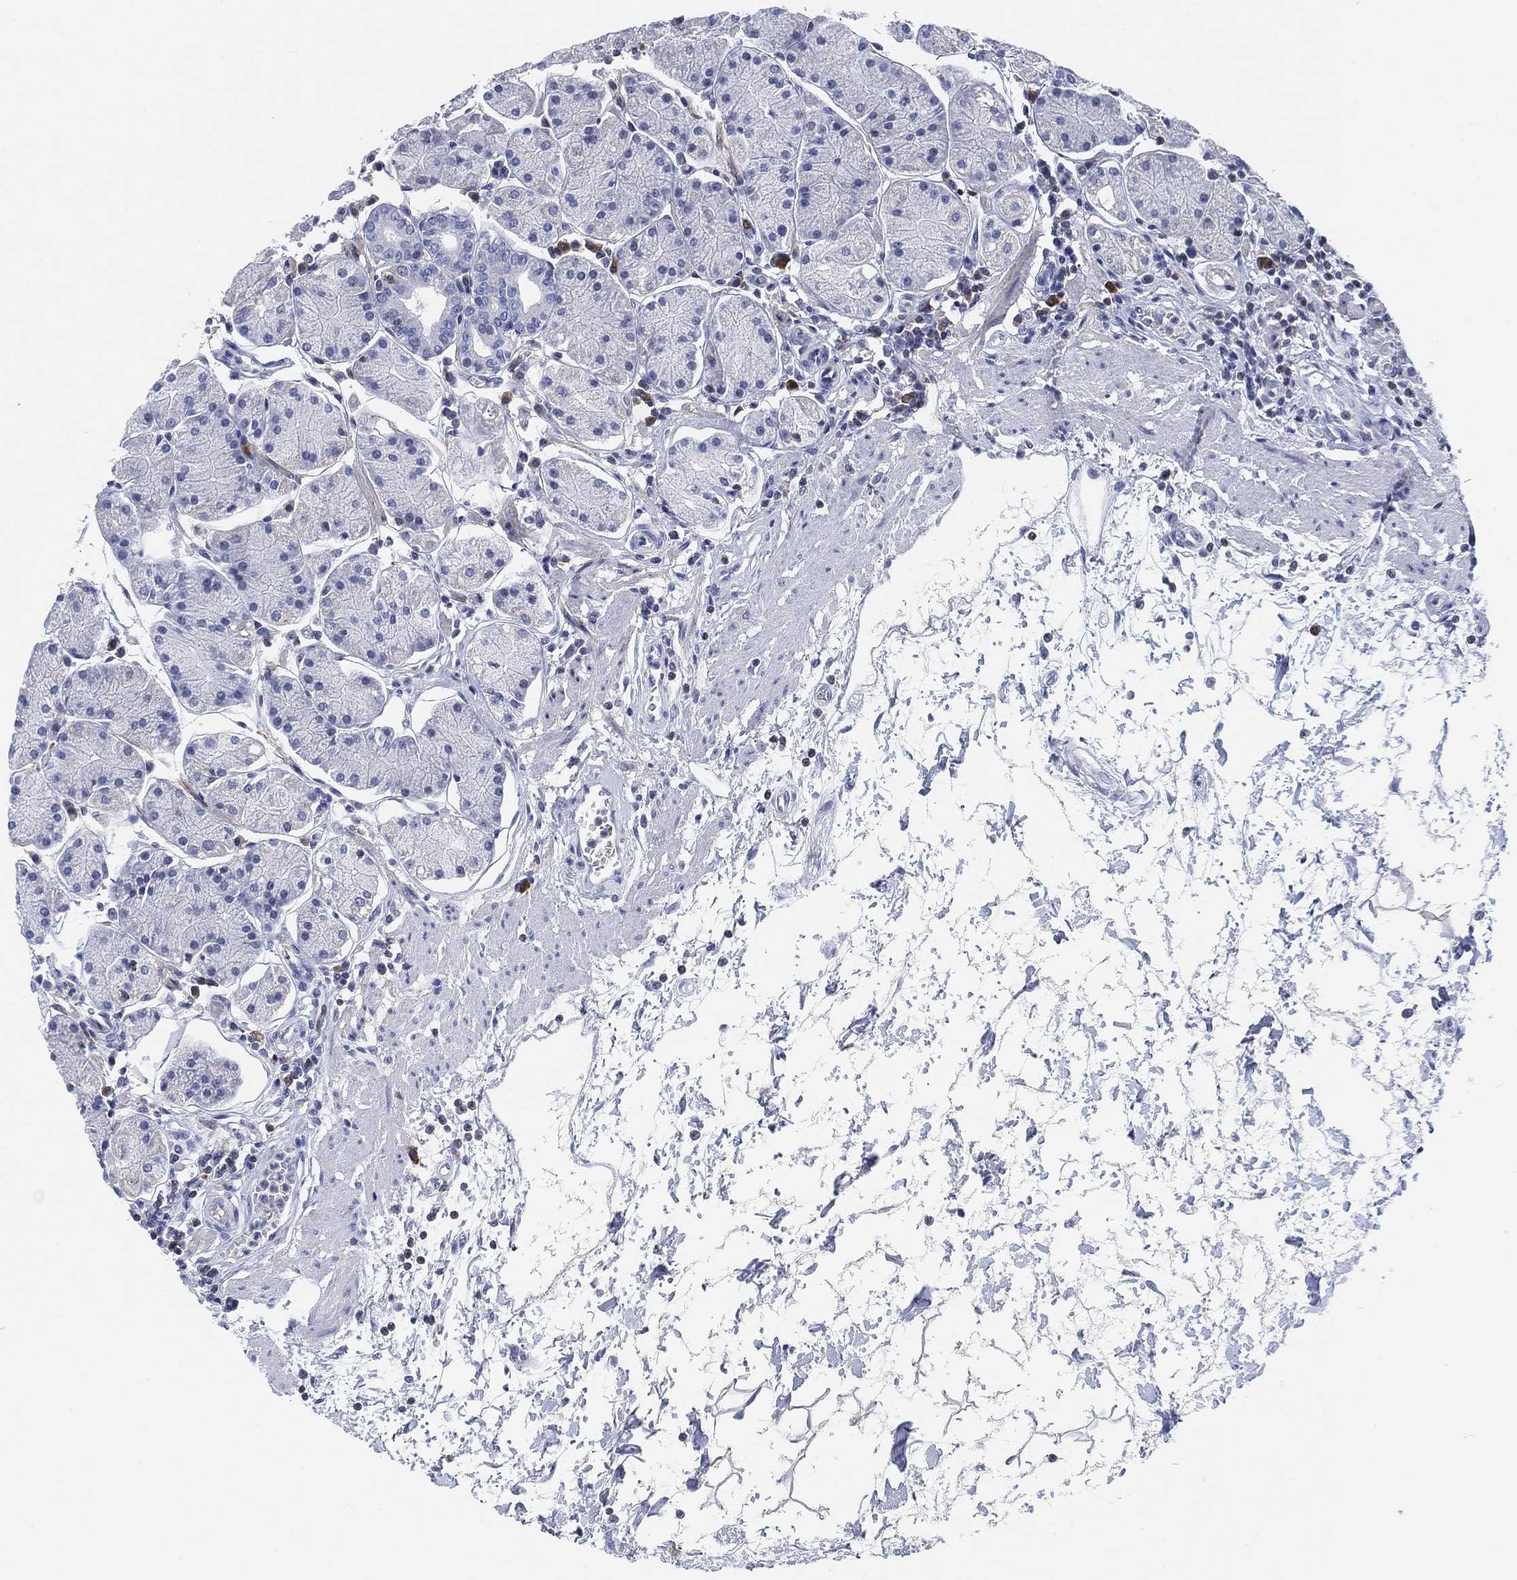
{"staining": {"intensity": "negative", "quantity": "none", "location": "none"}, "tissue": "stomach", "cell_type": "Glandular cells", "image_type": "normal", "snomed": [{"axis": "morphology", "description": "Normal tissue, NOS"}, {"axis": "topography", "description": "Stomach"}], "caption": "This micrograph is of normal stomach stained with immunohistochemistry to label a protein in brown with the nuclei are counter-stained blue. There is no positivity in glandular cells.", "gene": "FYB1", "patient": {"sex": "male", "age": 54}}